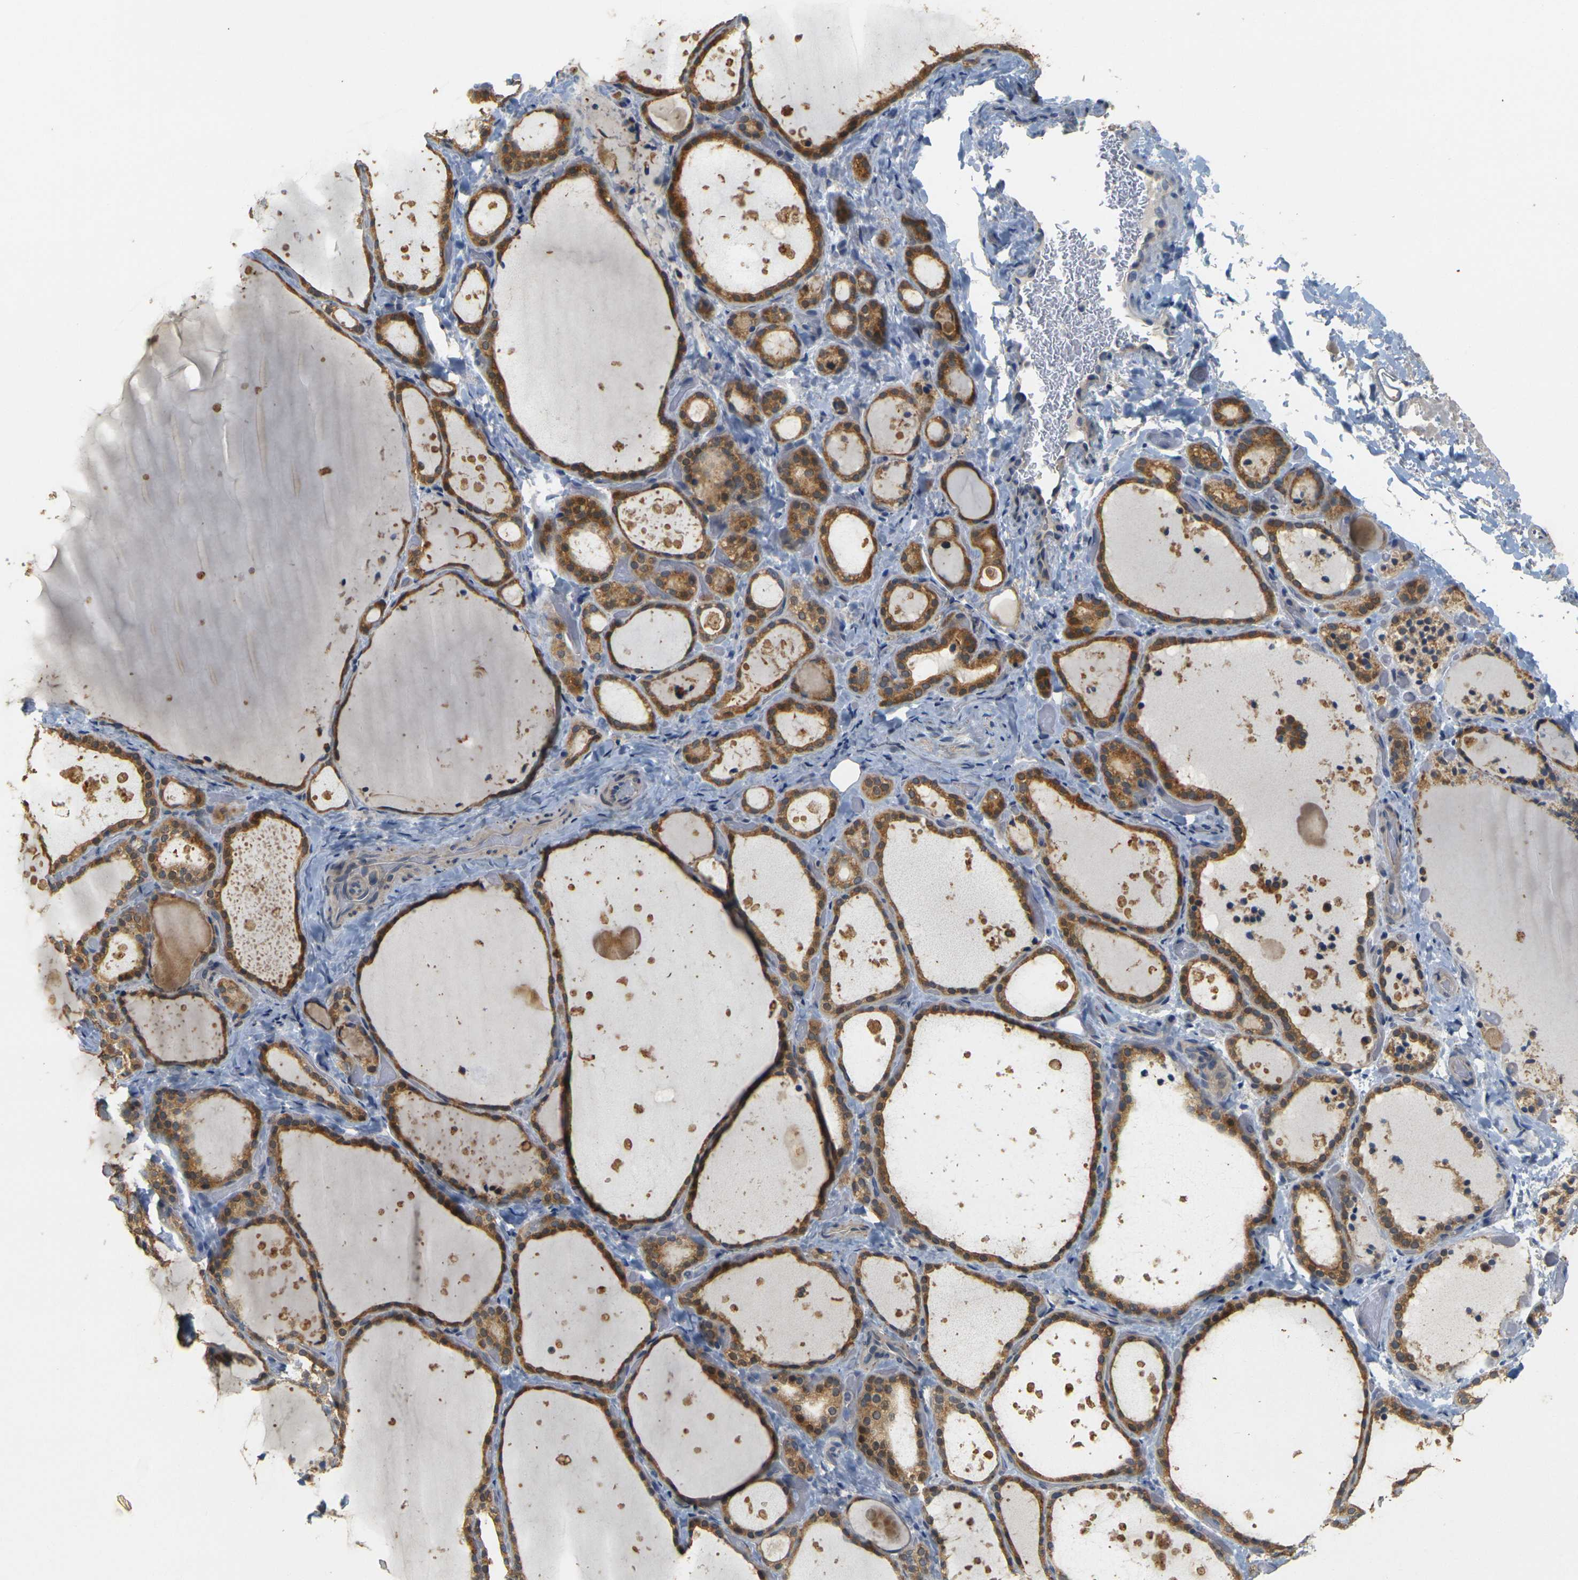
{"staining": {"intensity": "moderate", "quantity": ">75%", "location": "cytoplasmic/membranous"}, "tissue": "thyroid gland", "cell_type": "Glandular cells", "image_type": "normal", "snomed": [{"axis": "morphology", "description": "Normal tissue, NOS"}, {"axis": "topography", "description": "Thyroid gland"}], "caption": "A high-resolution photomicrograph shows IHC staining of unremarkable thyroid gland, which demonstrates moderate cytoplasmic/membranous positivity in approximately >75% of glandular cells.", "gene": "GDAP1", "patient": {"sex": "female", "age": 44}}